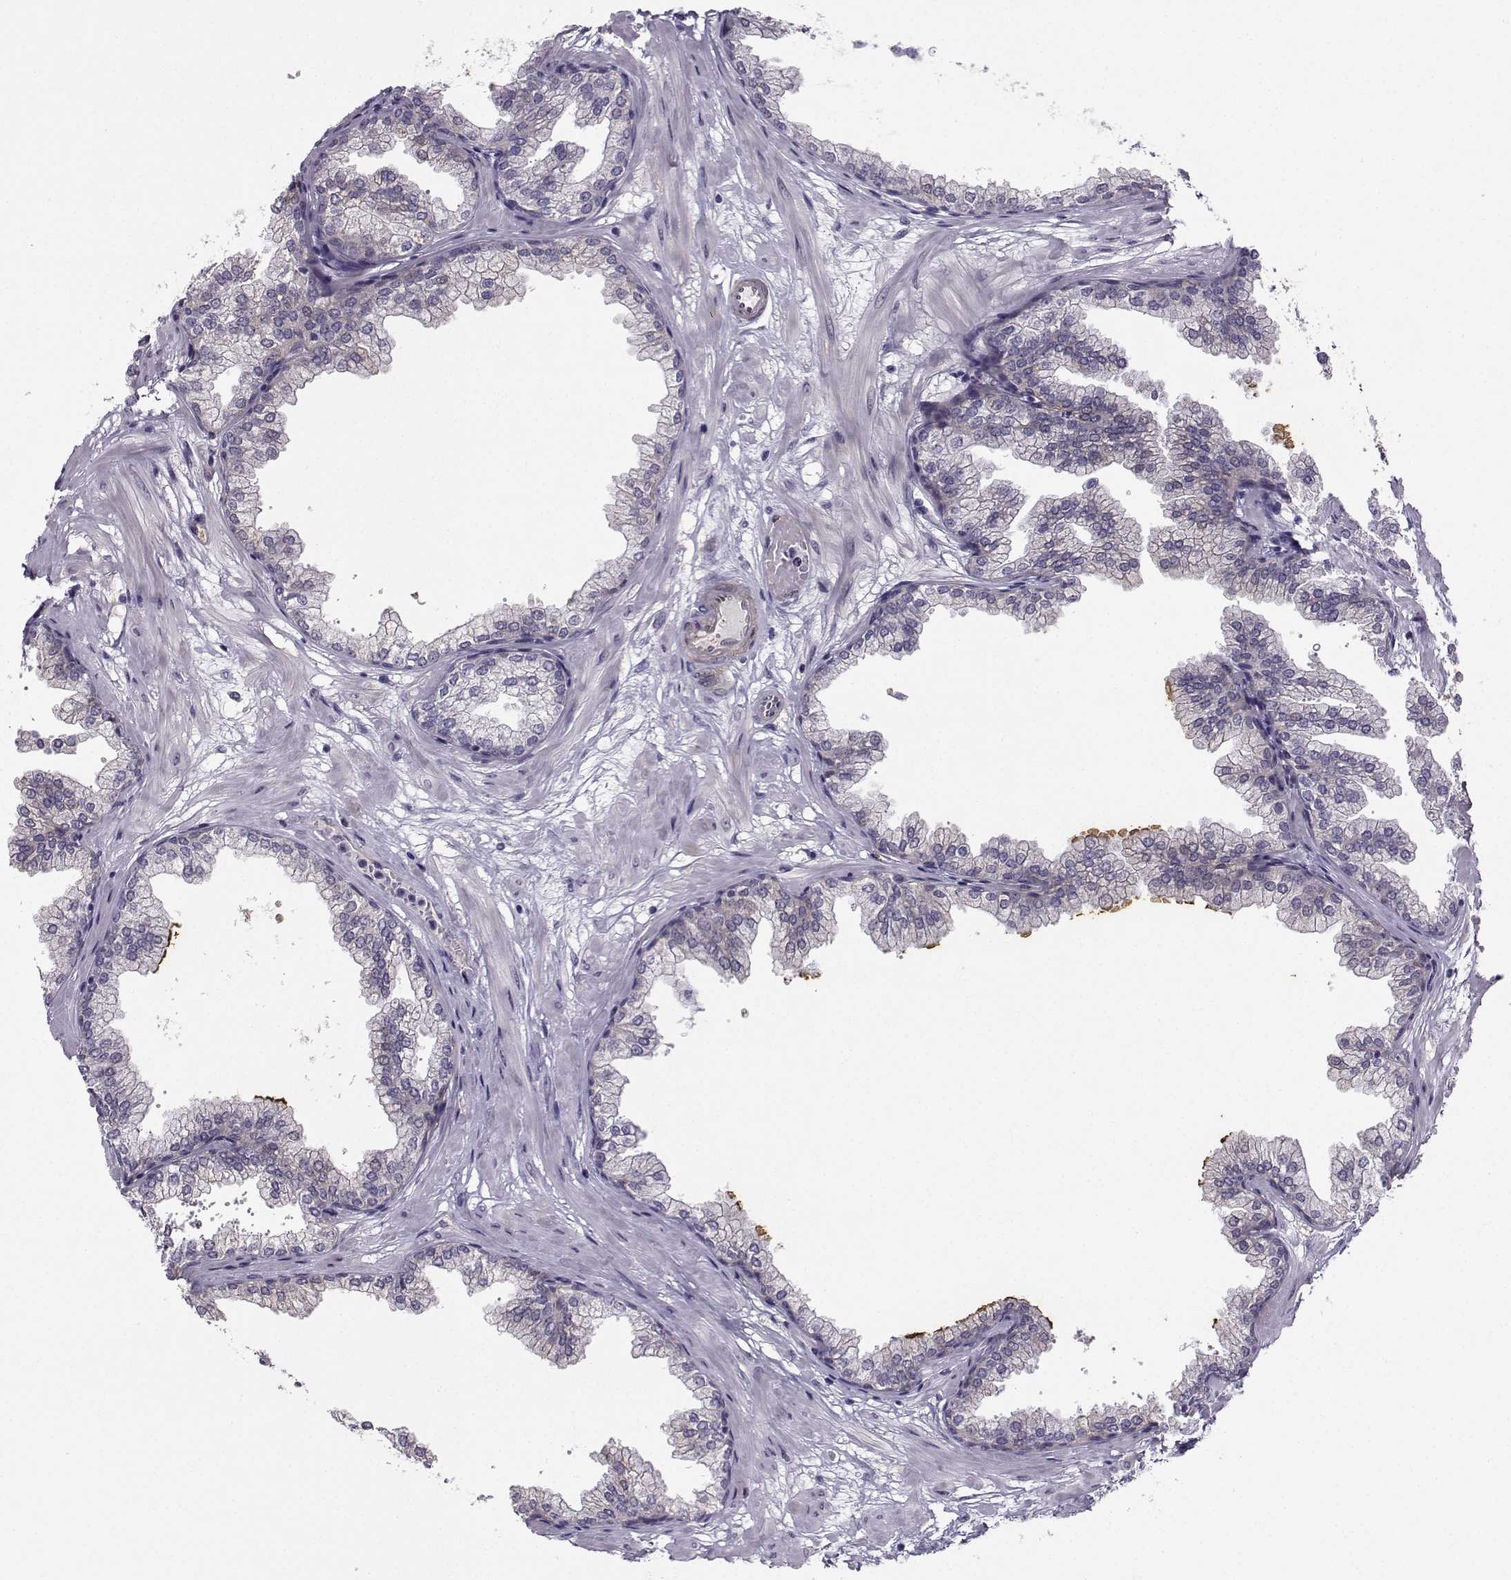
{"staining": {"intensity": "negative", "quantity": "none", "location": "none"}, "tissue": "prostate", "cell_type": "Glandular cells", "image_type": "normal", "snomed": [{"axis": "morphology", "description": "Normal tissue, NOS"}, {"axis": "topography", "description": "Prostate"}], "caption": "Histopathology image shows no significant protein positivity in glandular cells of unremarkable prostate.", "gene": "NQO1", "patient": {"sex": "male", "age": 37}}